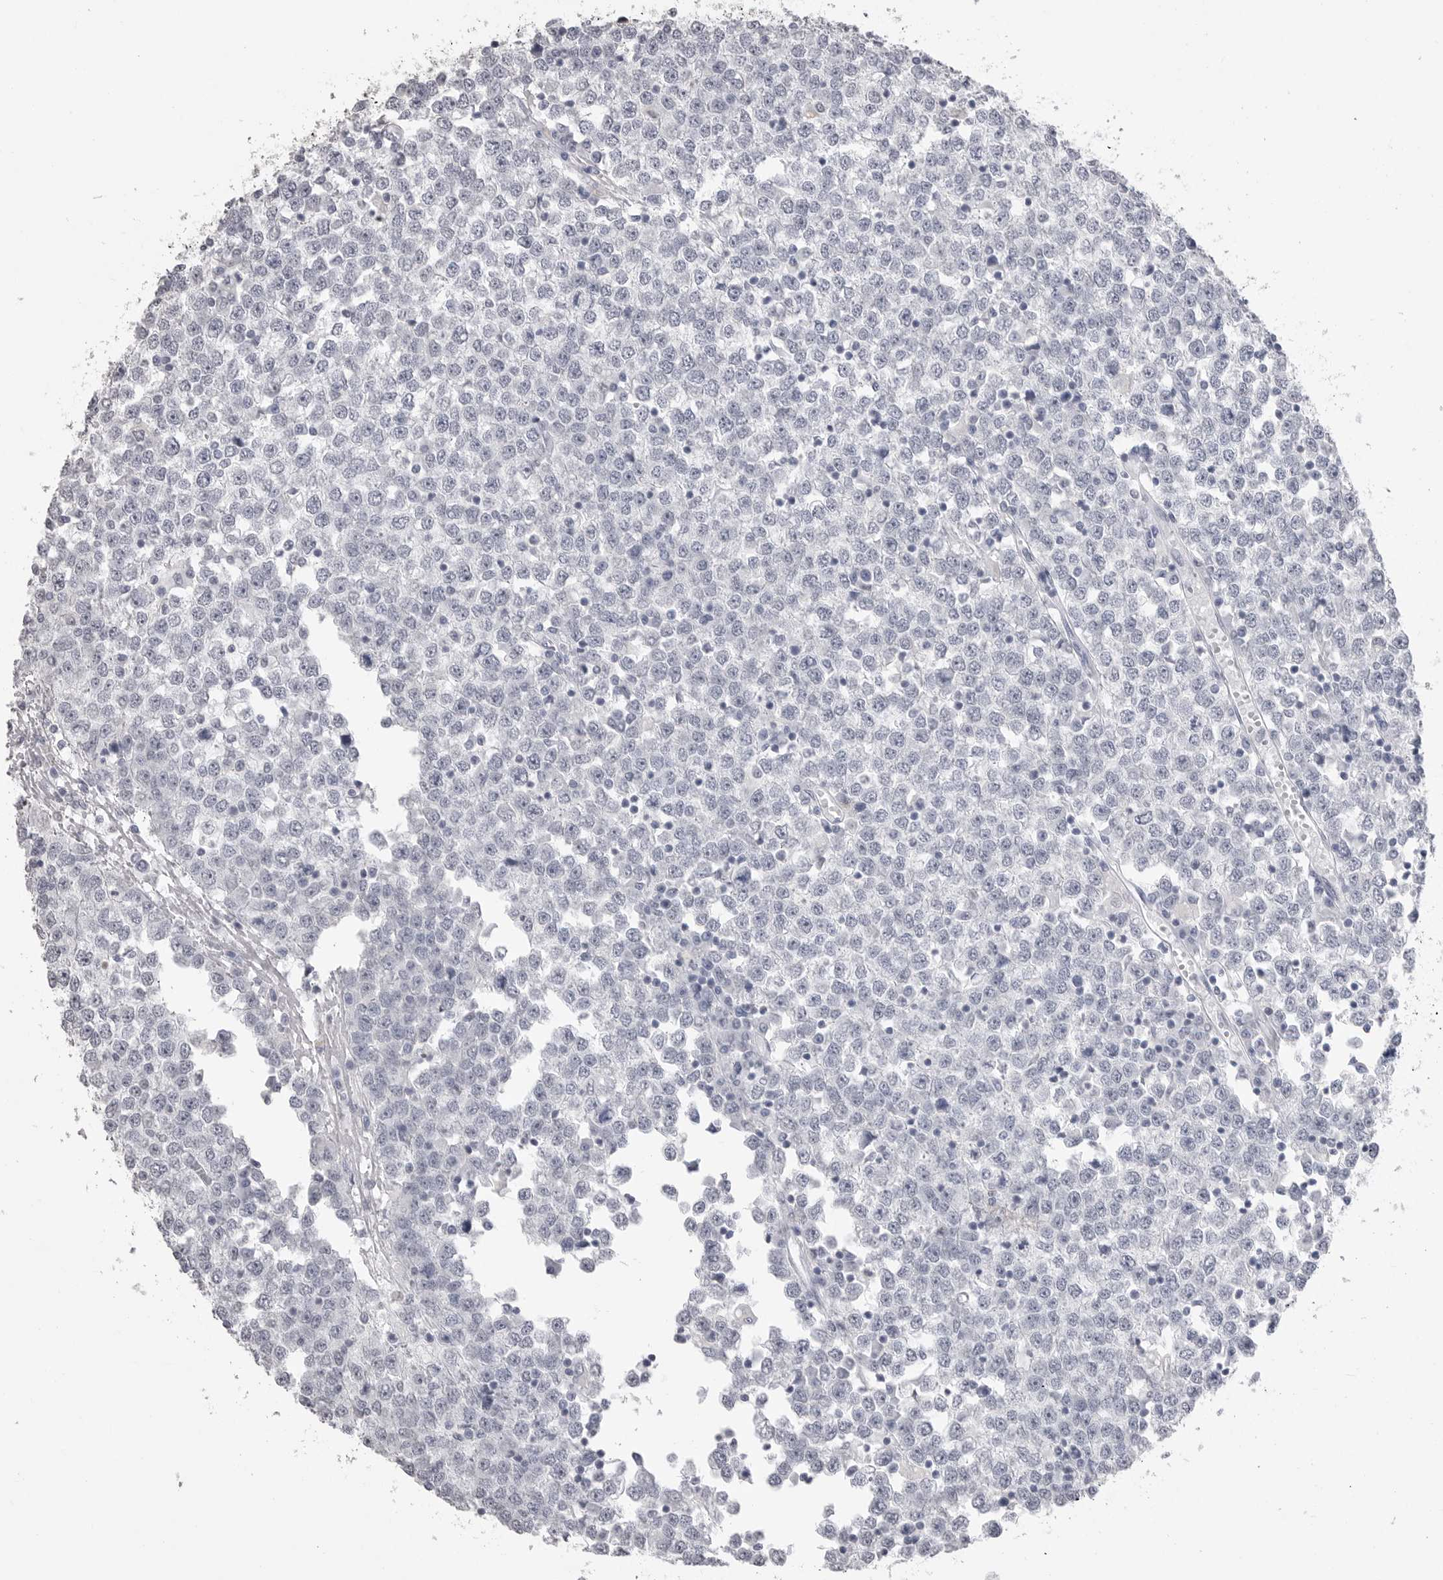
{"staining": {"intensity": "negative", "quantity": "none", "location": "none"}, "tissue": "testis cancer", "cell_type": "Tumor cells", "image_type": "cancer", "snomed": [{"axis": "morphology", "description": "Seminoma, NOS"}, {"axis": "topography", "description": "Testis"}], "caption": "Human testis cancer stained for a protein using immunohistochemistry demonstrates no expression in tumor cells.", "gene": "ICAM5", "patient": {"sex": "male", "age": 65}}